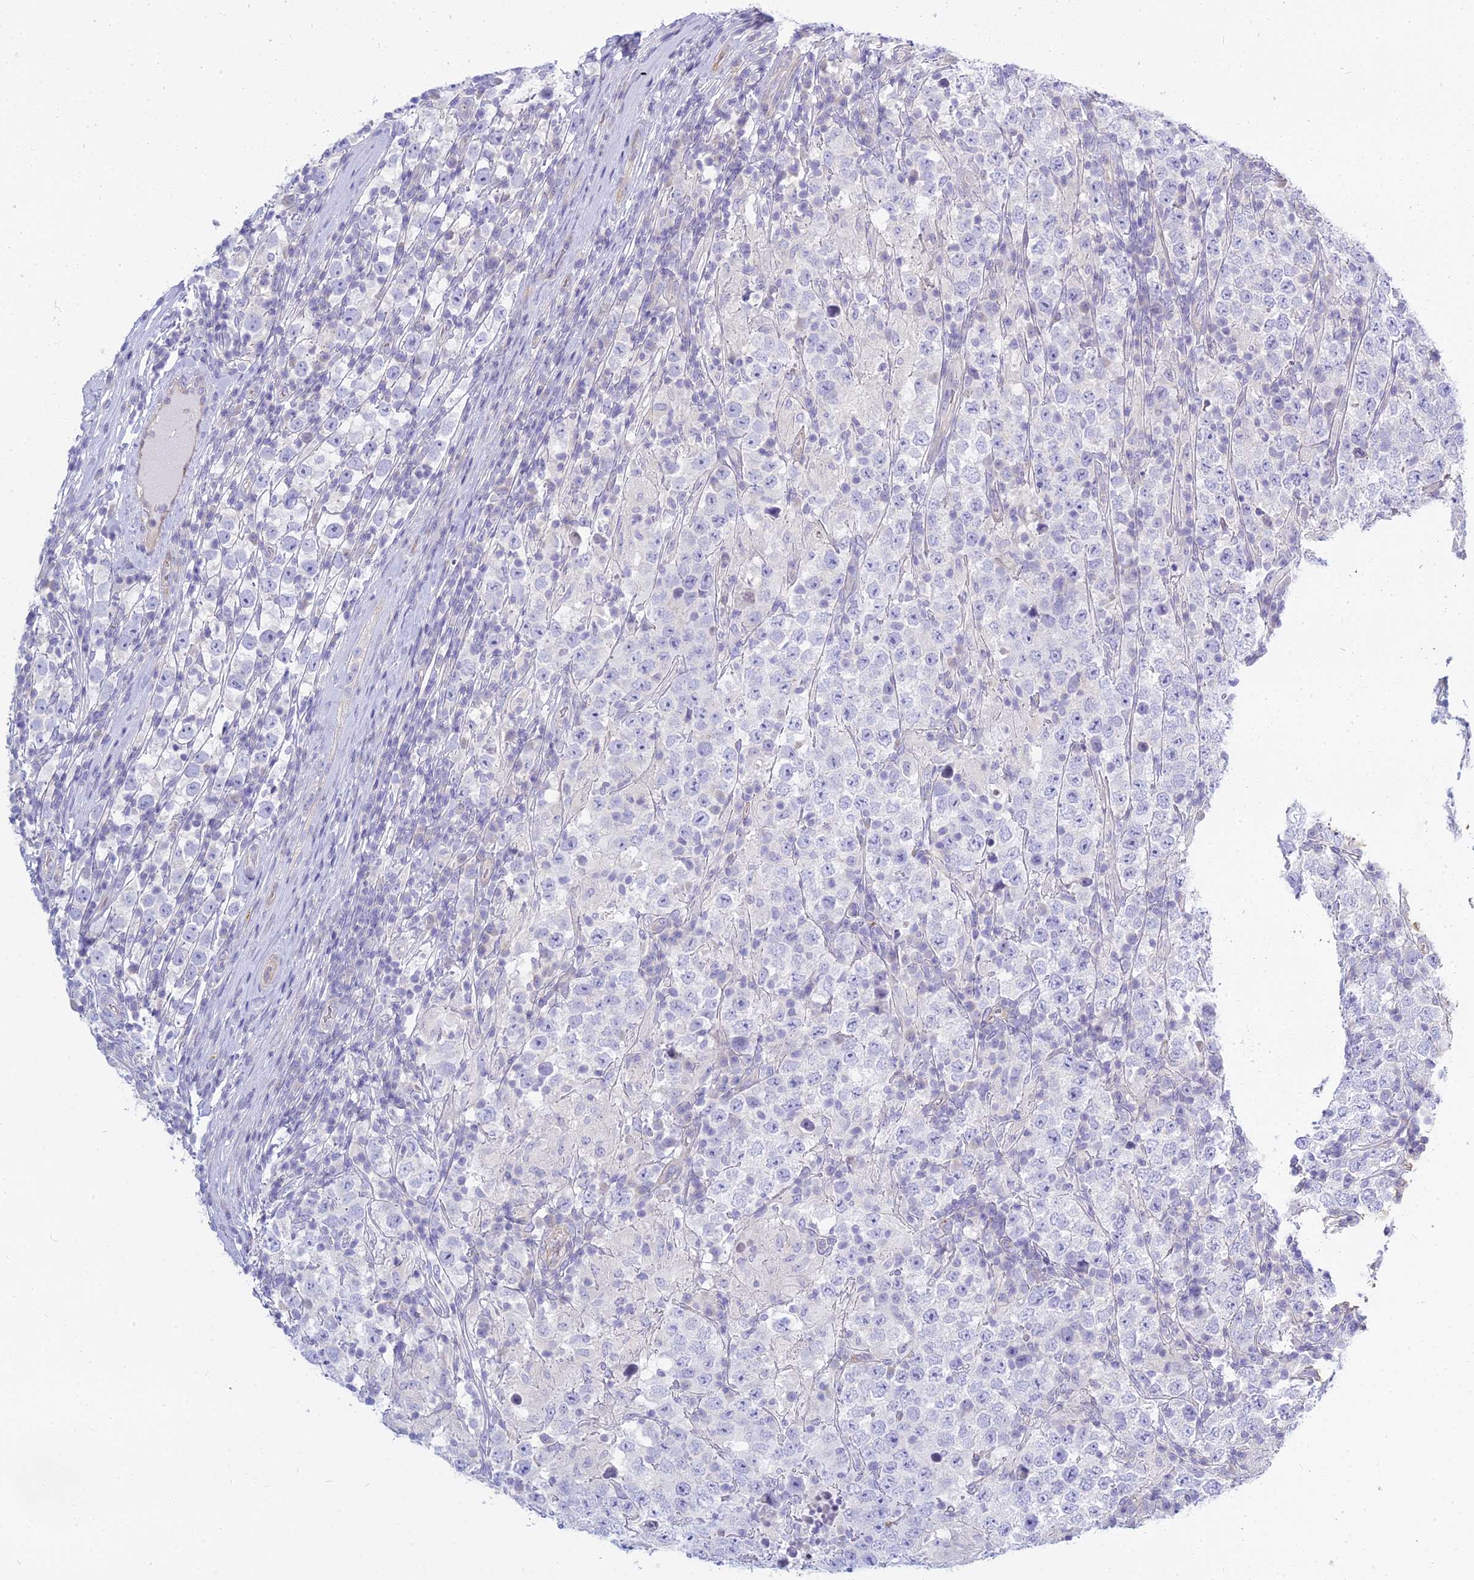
{"staining": {"intensity": "negative", "quantity": "none", "location": "none"}, "tissue": "testis cancer", "cell_type": "Tumor cells", "image_type": "cancer", "snomed": [{"axis": "morphology", "description": "Normal tissue, NOS"}, {"axis": "morphology", "description": "Urothelial carcinoma, High grade"}, {"axis": "morphology", "description": "Seminoma, NOS"}, {"axis": "morphology", "description": "Carcinoma, Embryonal, NOS"}, {"axis": "topography", "description": "Urinary bladder"}, {"axis": "topography", "description": "Testis"}], "caption": "Immunohistochemistry (IHC) image of human testis cancer (embryonal carcinoma) stained for a protein (brown), which exhibits no staining in tumor cells.", "gene": "SMIM24", "patient": {"sex": "male", "age": 41}}